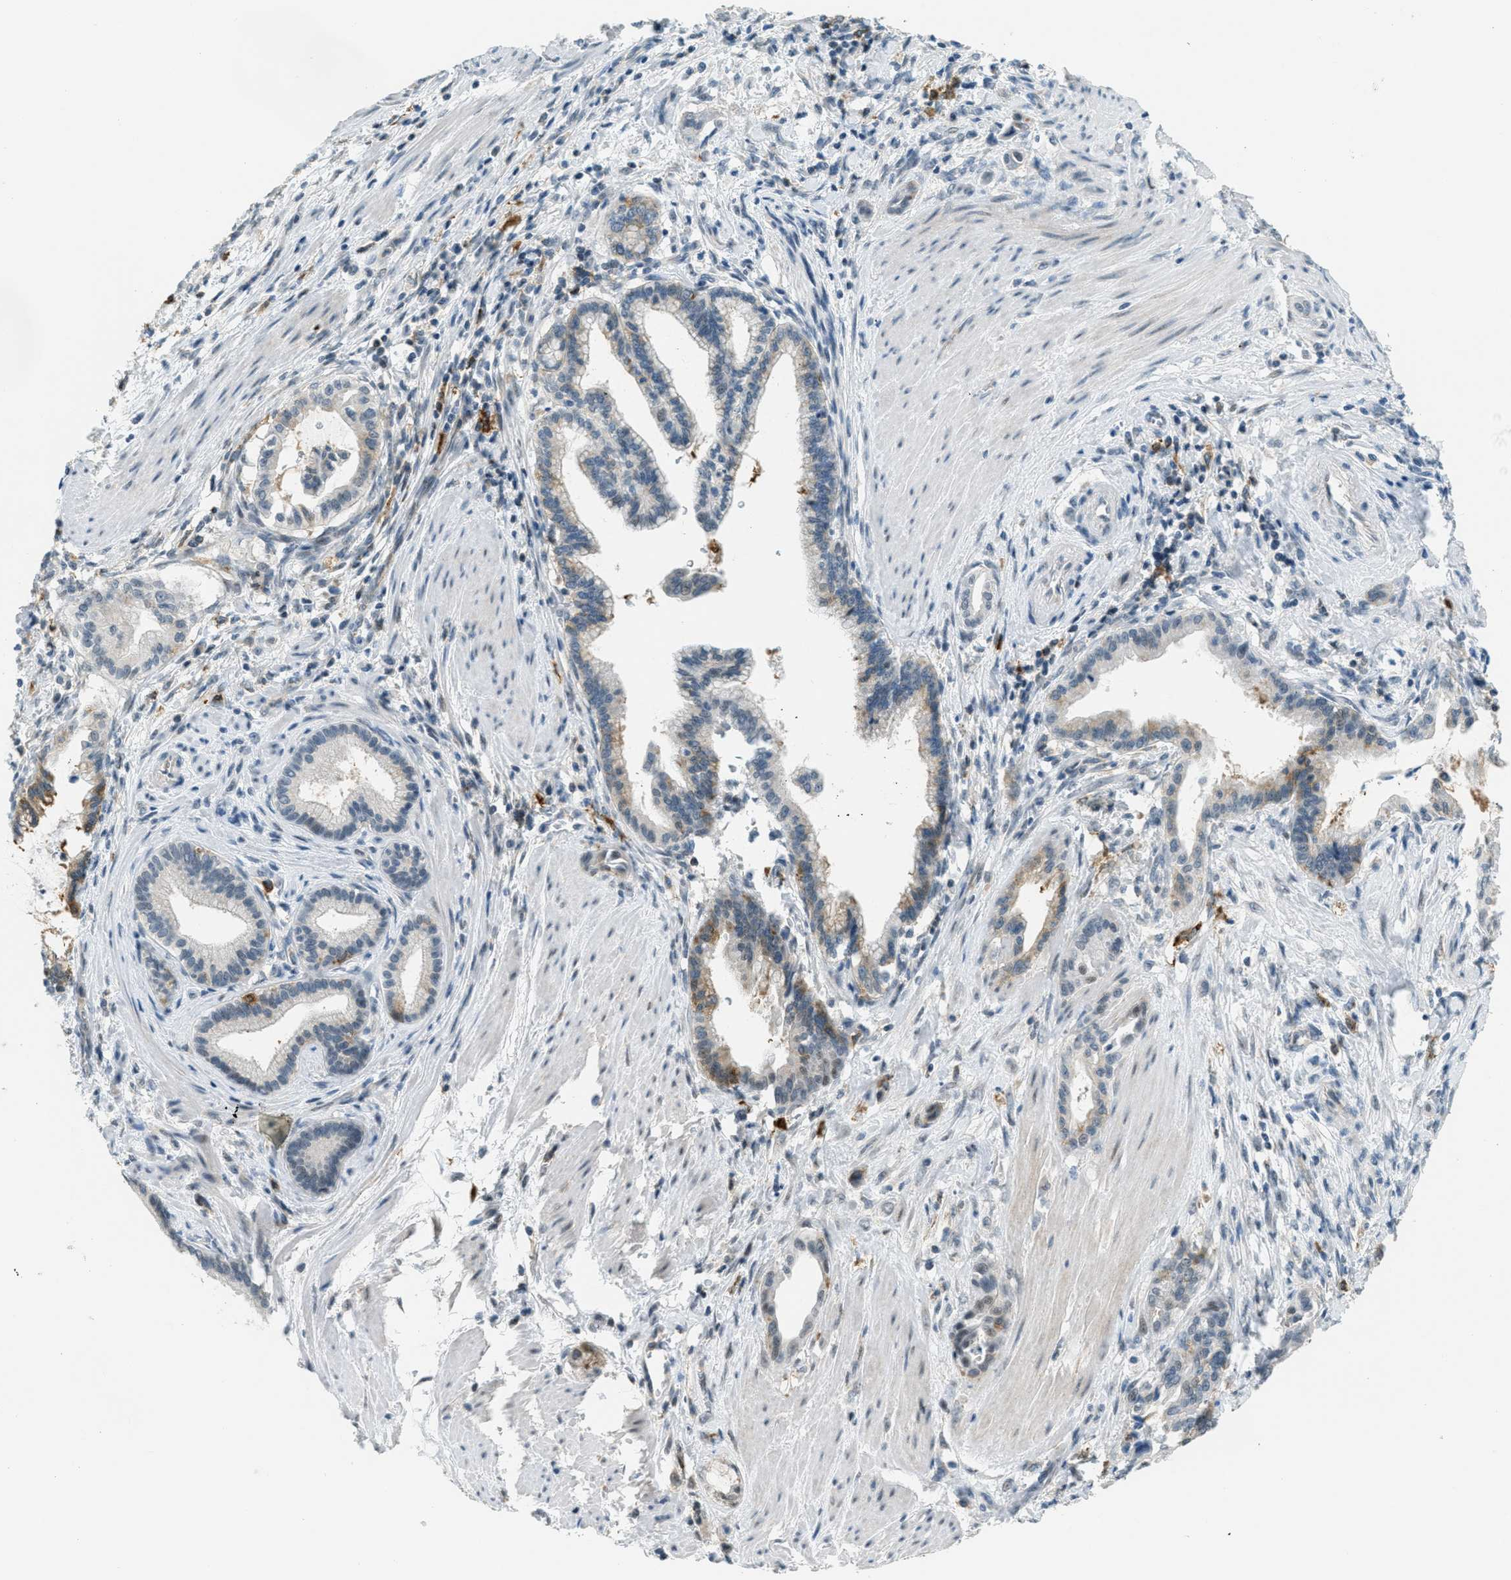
{"staining": {"intensity": "moderate", "quantity": "<25%", "location": "cytoplasmic/membranous"}, "tissue": "pancreatic cancer", "cell_type": "Tumor cells", "image_type": "cancer", "snomed": [{"axis": "morphology", "description": "Adenocarcinoma, NOS"}, {"axis": "topography", "description": "Pancreas"}], "caption": "Immunohistochemistry (IHC) of pancreatic cancer (adenocarcinoma) exhibits low levels of moderate cytoplasmic/membranous positivity in approximately <25% of tumor cells.", "gene": "FYN", "patient": {"sex": "female", "age": 64}}